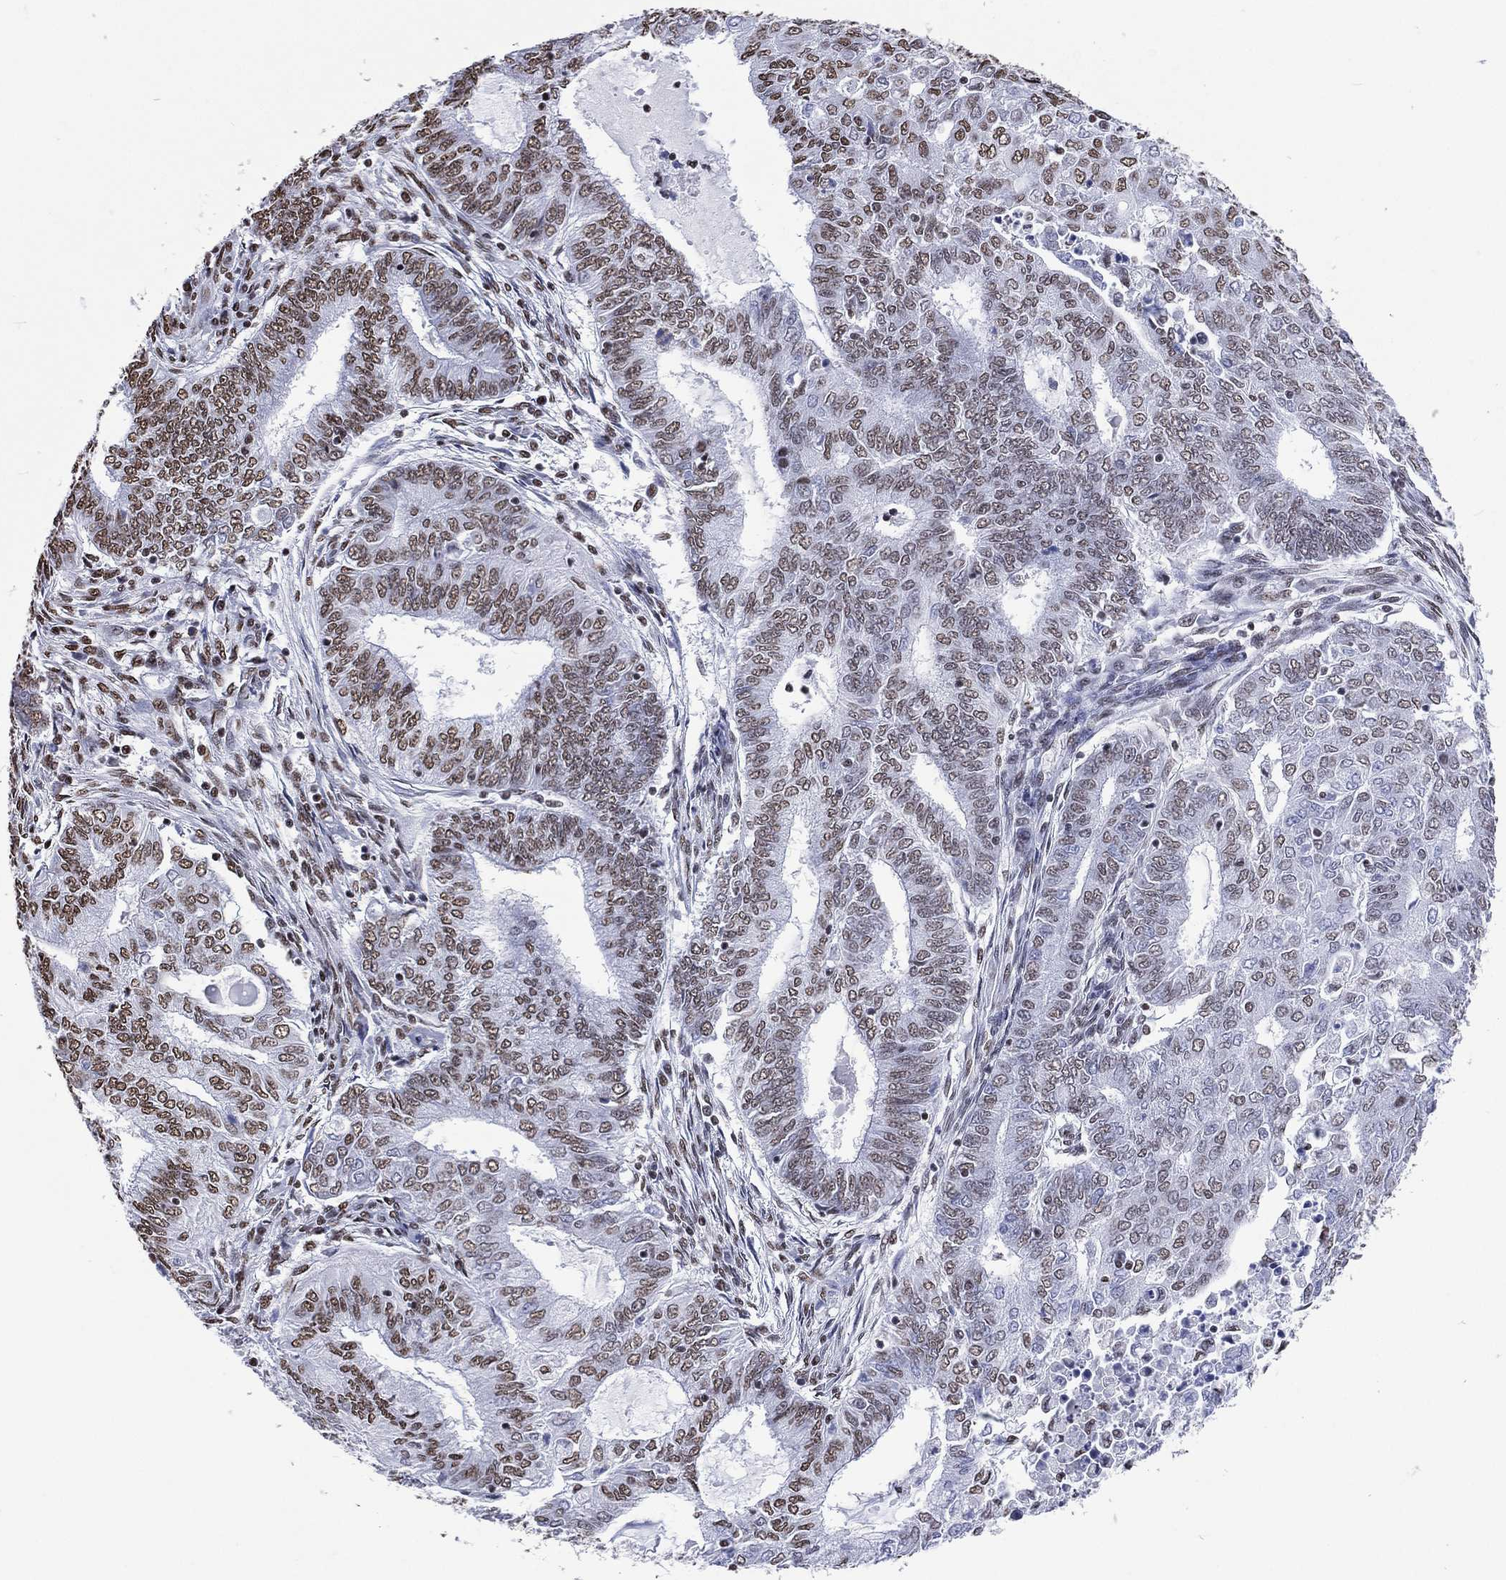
{"staining": {"intensity": "moderate", "quantity": "25%-75%", "location": "nuclear"}, "tissue": "endometrial cancer", "cell_type": "Tumor cells", "image_type": "cancer", "snomed": [{"axis": "morphology", "description": "Adenocarcinoma, NOS"}, {"axis": "topography", "description": "Endometrium"}], "caption": "Immunohistochemistry of human endometrial cancer (adenocarcinoma) shows medium levels of moderate nuclear positivity in approximately 25%-75% of tumor cells.", "gene": "RETREG2", "patient": {"sex": "female", "age": 62}}